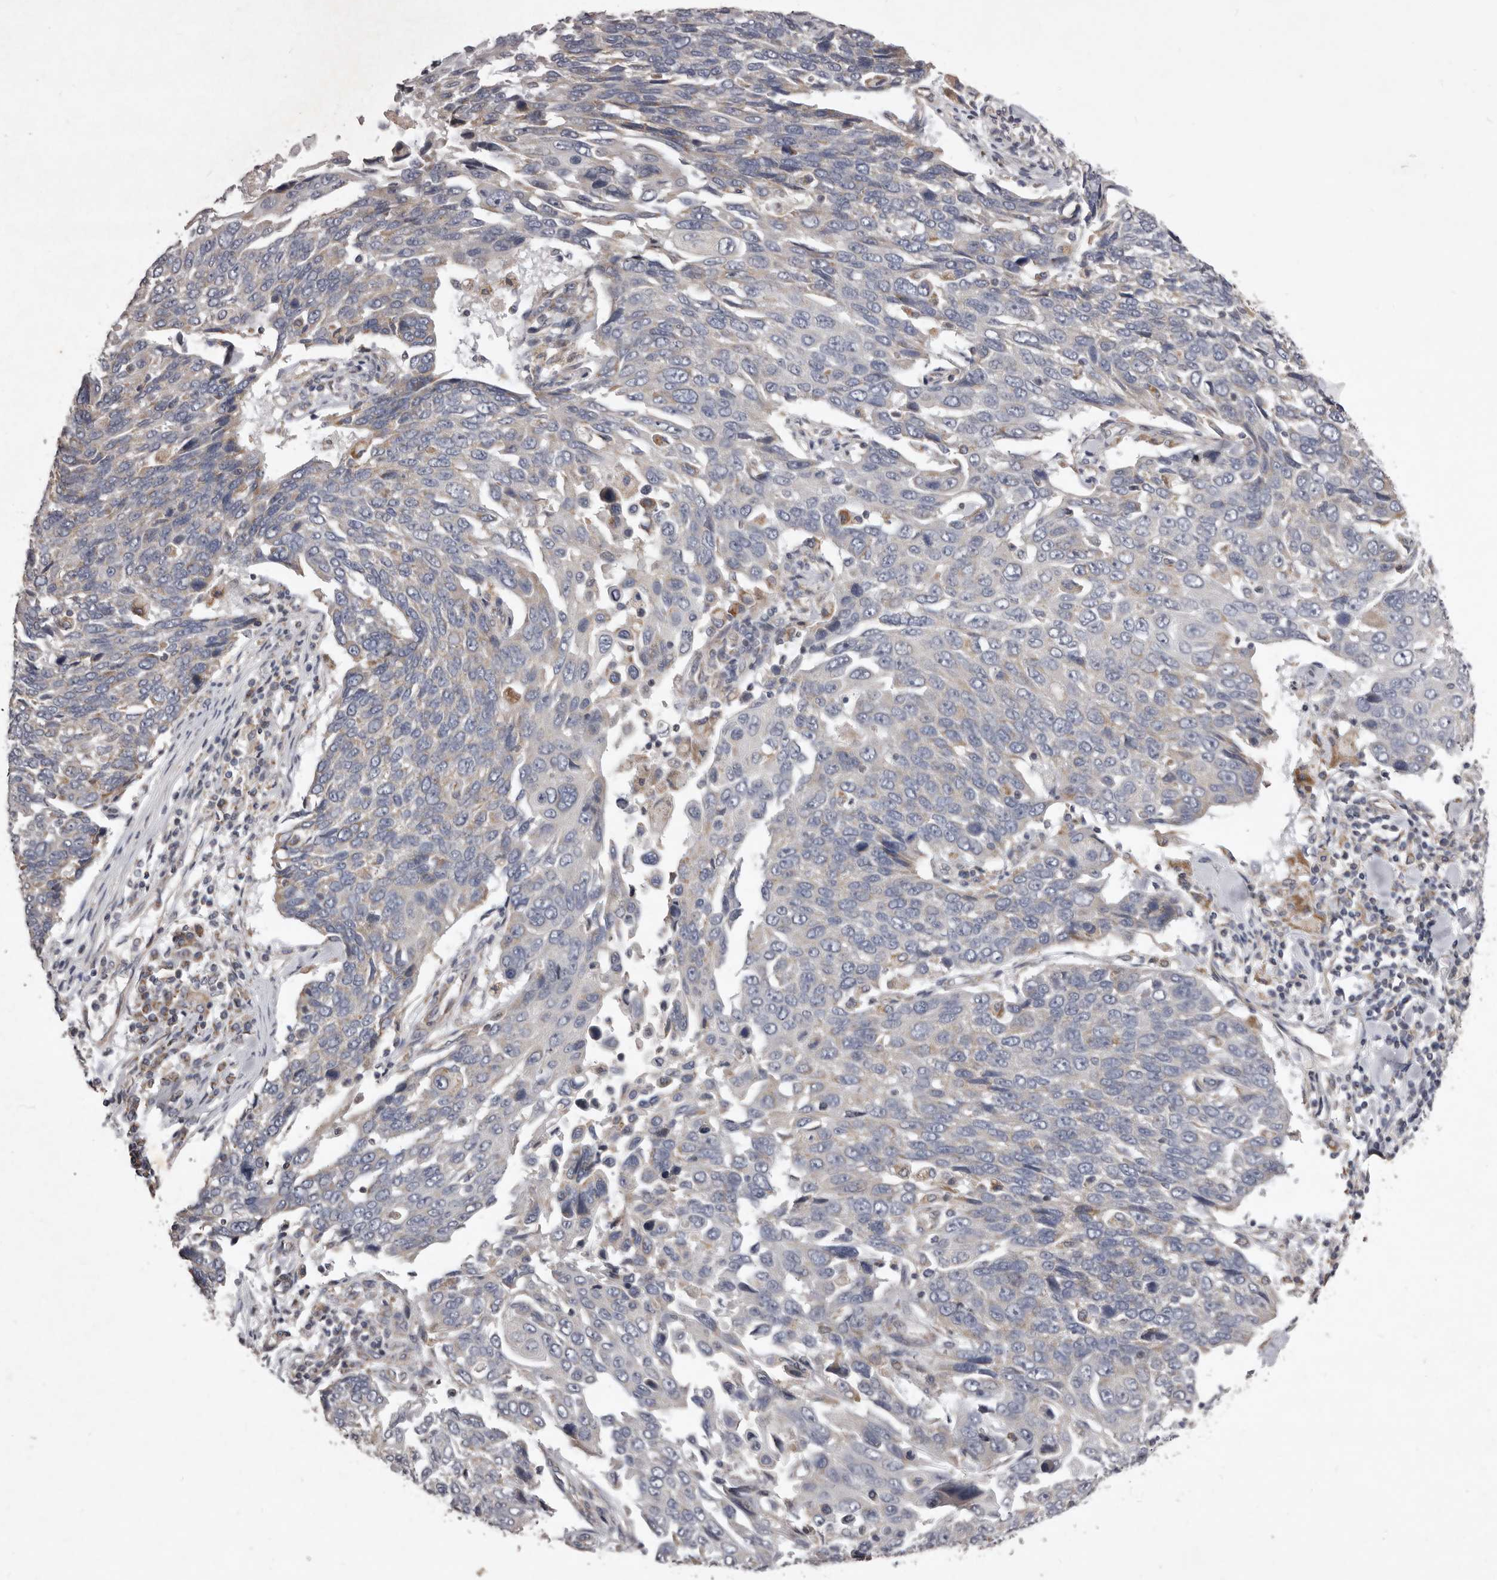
{"staining": {"intensity": "negative", "quantity": "none", "location": "none"}, "tissue": "lung cancer", "cell_type": "Tumor cells", "image_type": "cancer", "snomed": [{"axis": "morphology", "description": "Squamous cell carcinoma, NOS"}, {"axis": "topography", "description": "Lung"}], "caption": "Tumor cells are negative for brown protein staining in lung squamous cell carcinoma.", "gene": "CXCL14", "patient": {"sex": "male", "age": 66}}